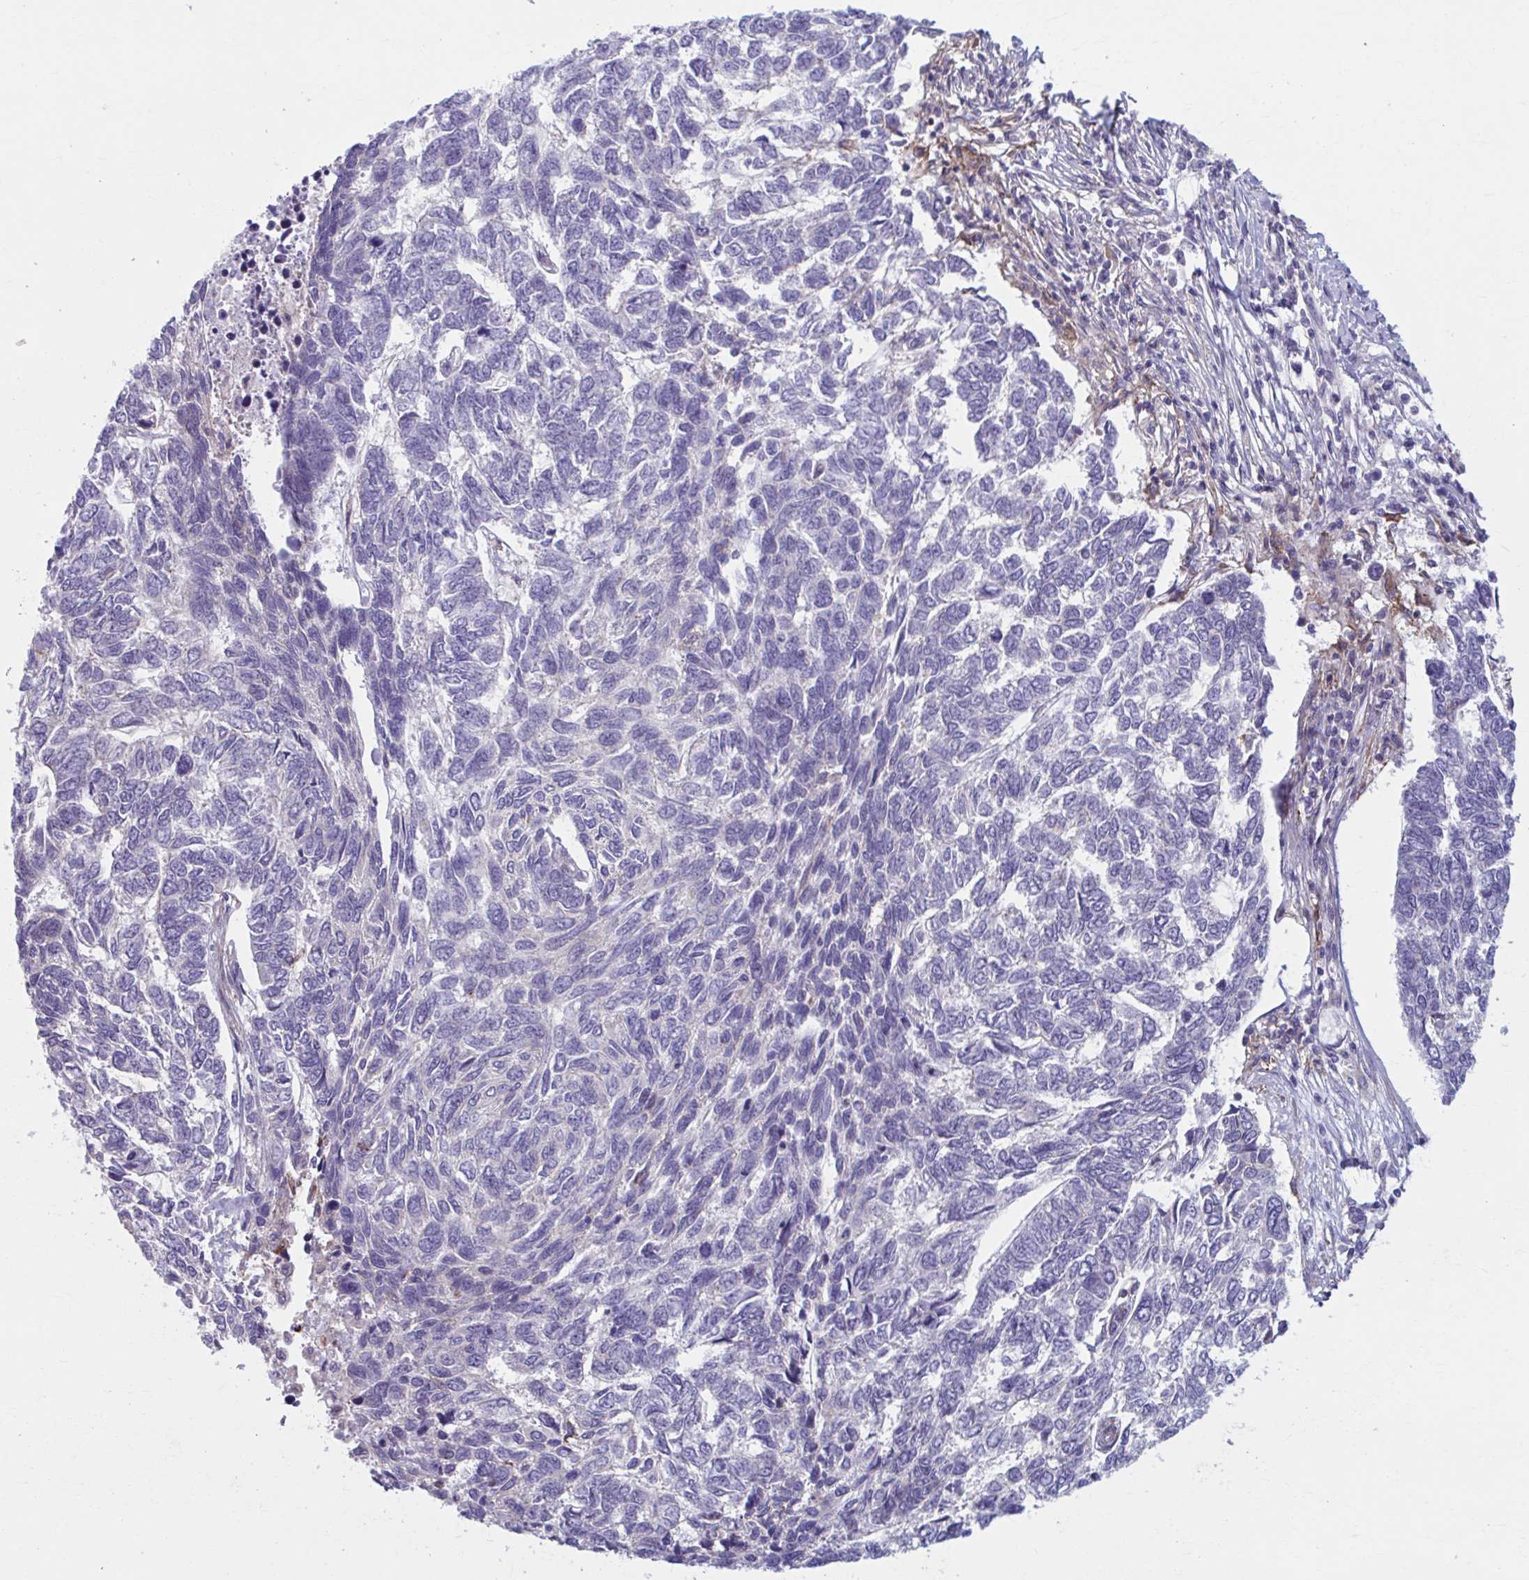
{"staining": {"intensity": "negative", "quantity": "none", "location": "none"}, "tissue": "skin cancer", "cell_type": "Tumor cells", "image_type": "cancer", "snomed": [{"axis": "morphology", "description": "Basal cell carcinoma"}, {"axis": "topography", "description": "Skin"}], "caption": "This is an immunohistochemistry photomicrograph of skin cancer (basal cell carcinoma). There is no staining in tumor cells.", "gene": "ADAT3", "patient": {"sex": "female", "age": 65}}